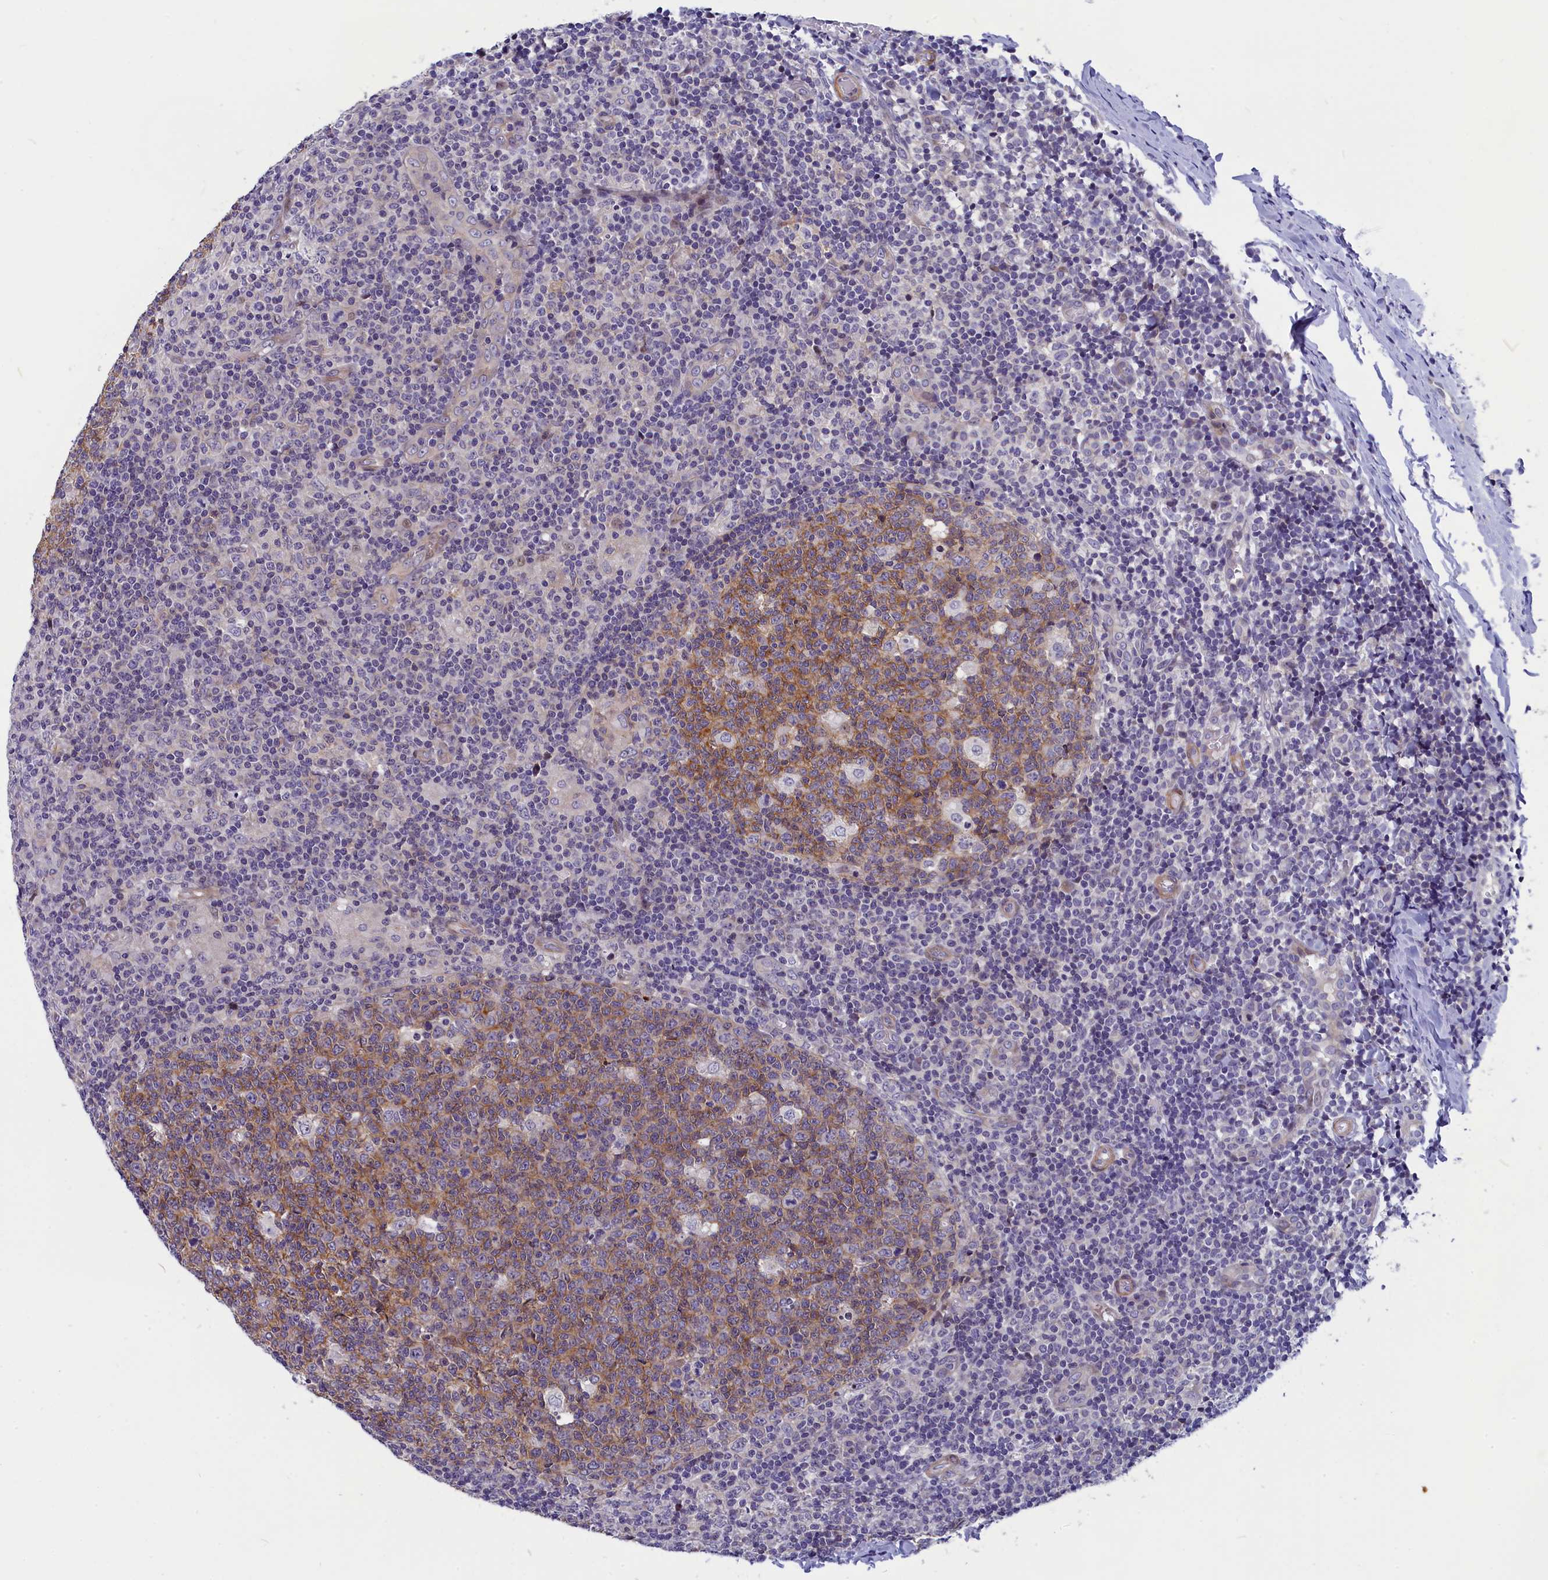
{"staining": {"intensity": "moderate", "quantity": ">75%", "location": "cytoplasmic/membranous"}, "tissue": "tonsil", "cell_type": "Germinal center cells", "image_type": "normal", "snomed": [{"axis": "morphology", "description": "Normal tissue, NOS"}, {"axis": "topography", "description": "Tonsil"}], "caption": "A histopathology image showing moderate cytoplasmic/membranous expression in approximately >75% of germinal center cells in benign tonsil, as visualized by brown immunohistochemical staining.", "gene": "ANKRD34B", "patient": {"sex": "female", "age": 19}}